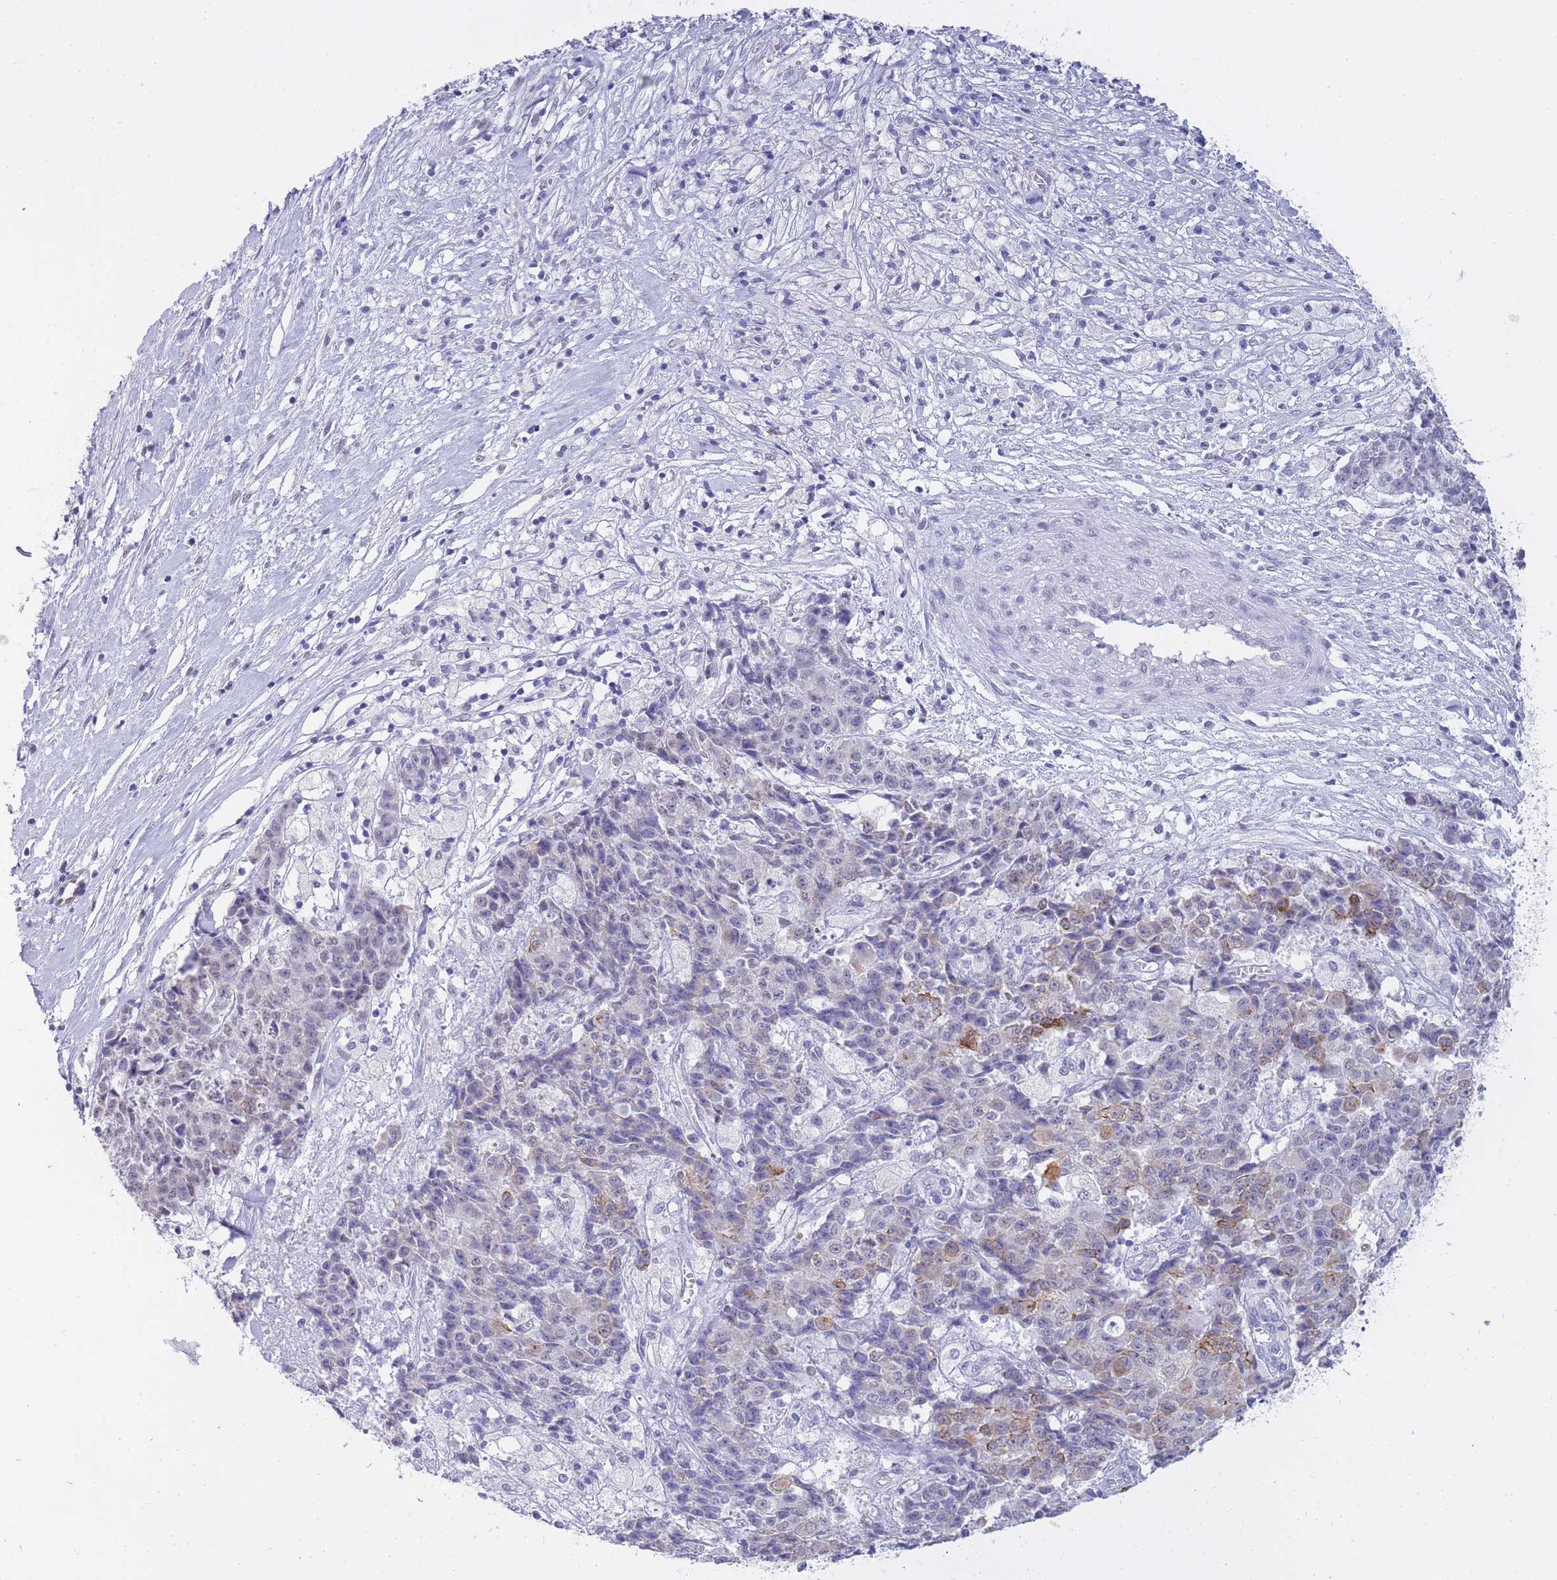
{"staining": {"intensity": "strong", "quantity": "<25%", "location": "cytoplasmic/membranous"}, "tissue": "ovarian cancer", "cell_type": "Tumor cells", "image_type": "cancer", "snomed": [{"axis": "morphology", "description": "Carcinoma, endometroid"}, {"axis": "topography", "description": "Ovary"}], "caption": "A high-resolution image shows IHC staining of ovarian cancer (endometroid carcinoma), which demonstrates strong cytoplasmic/membranous expression in approximately <25% of tumor cells.", "gene": "FRAT2", "patient": {"sex": "female", "age": 42}}